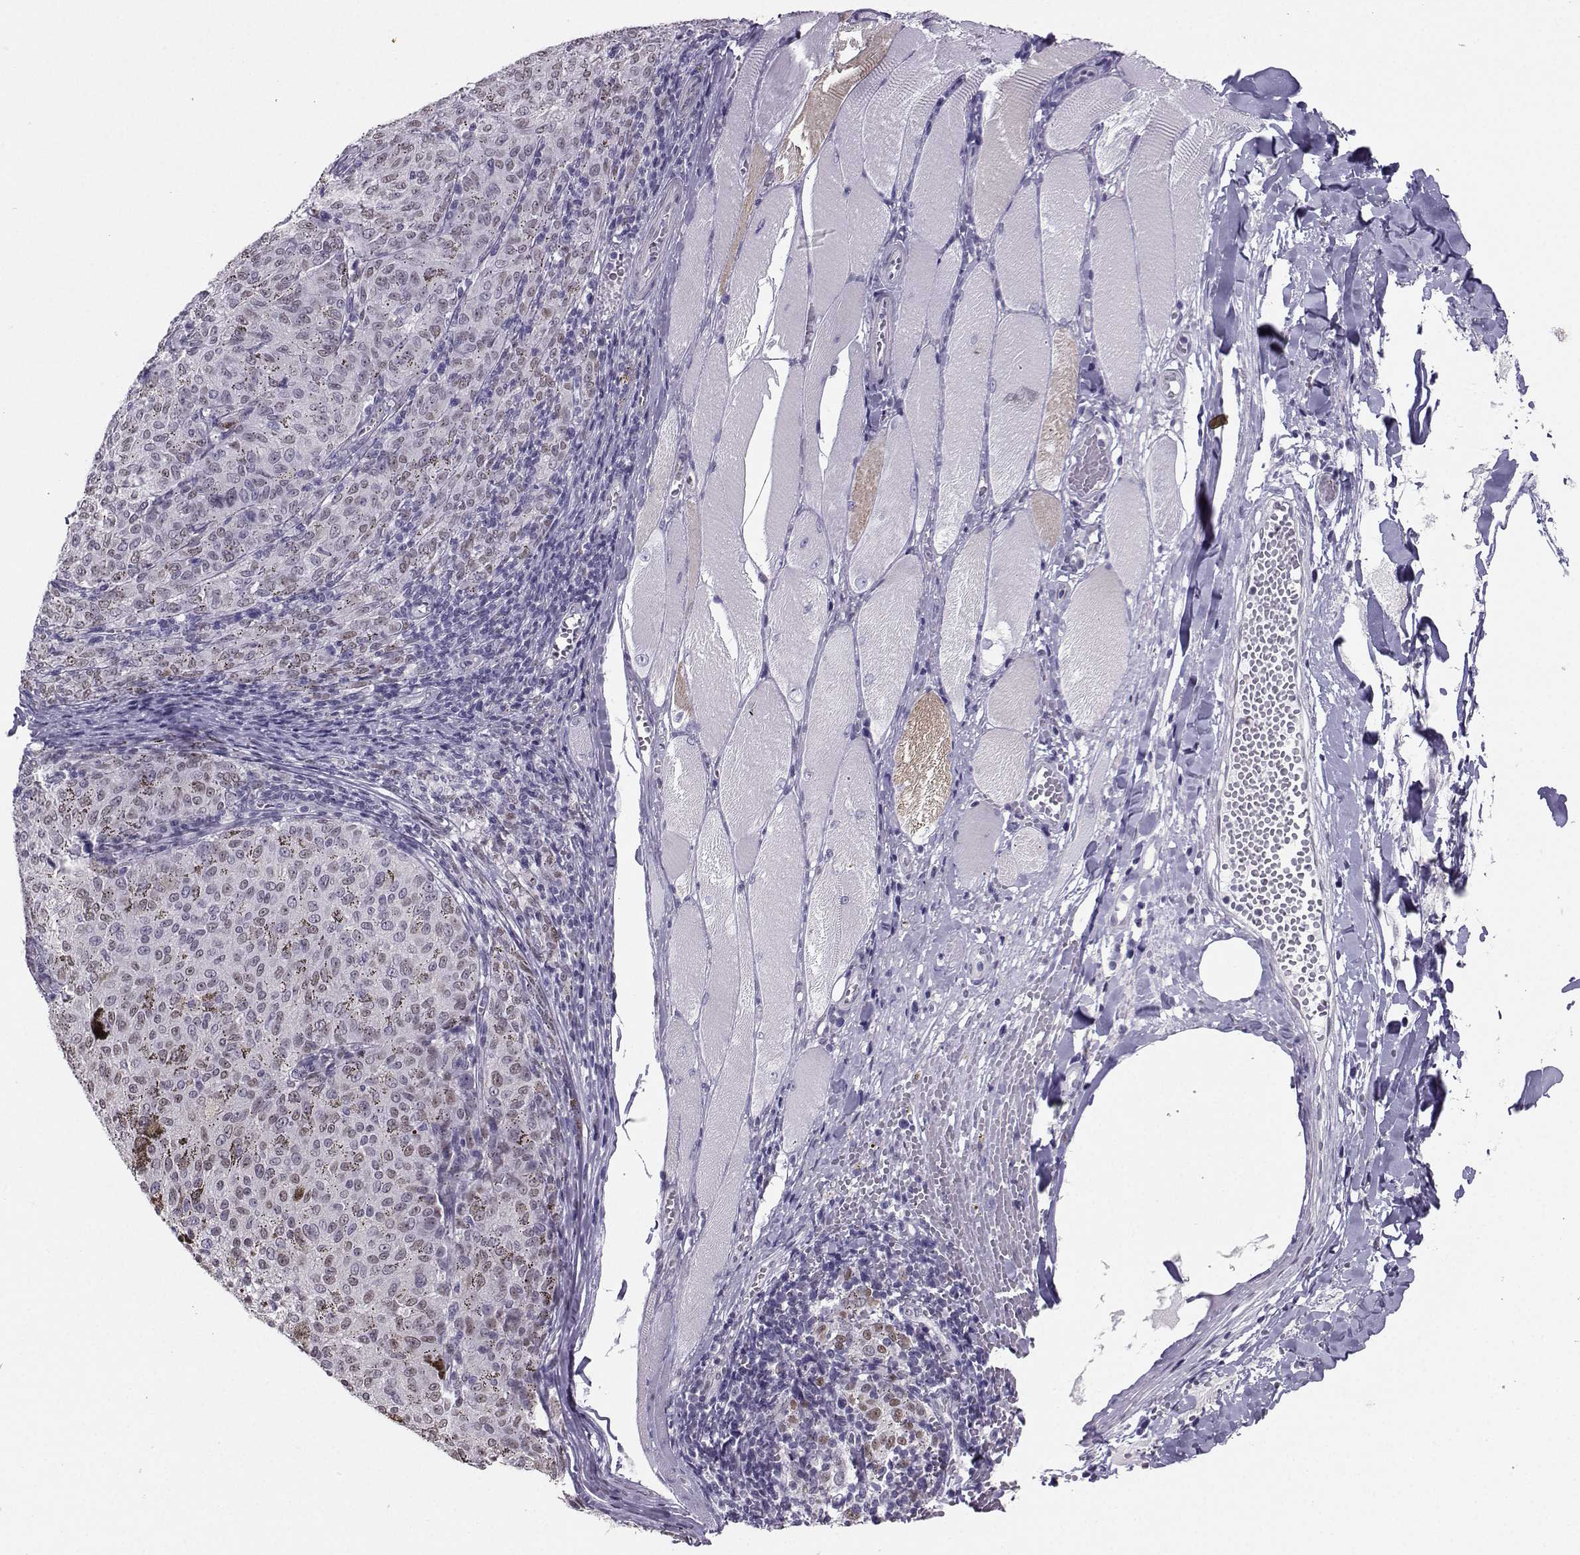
{"staining": {"intensity": "weak", "quantity": "<25%", "location": "nuclear"}, "tissue": "melanoma", "cell_type": "Tumor cells", "image_type": "cancer", "snomed": [{"axis": "morphology", "description": "Malignant melanoma, NOS"}, {"axis": "topography", "description": "Skin"}], "caption": "Immunohistochemistry micrograph of neoplastic tissue: human malignant melanoma stained with DAB shows no significant protein expression in tumor cells. (Brightfield microscopy of DAB (3,3'-diaminobenzidine) IHC at high magnification).", "gene": "TEDC2", "patient": {"sex": "female", "age": 72}}